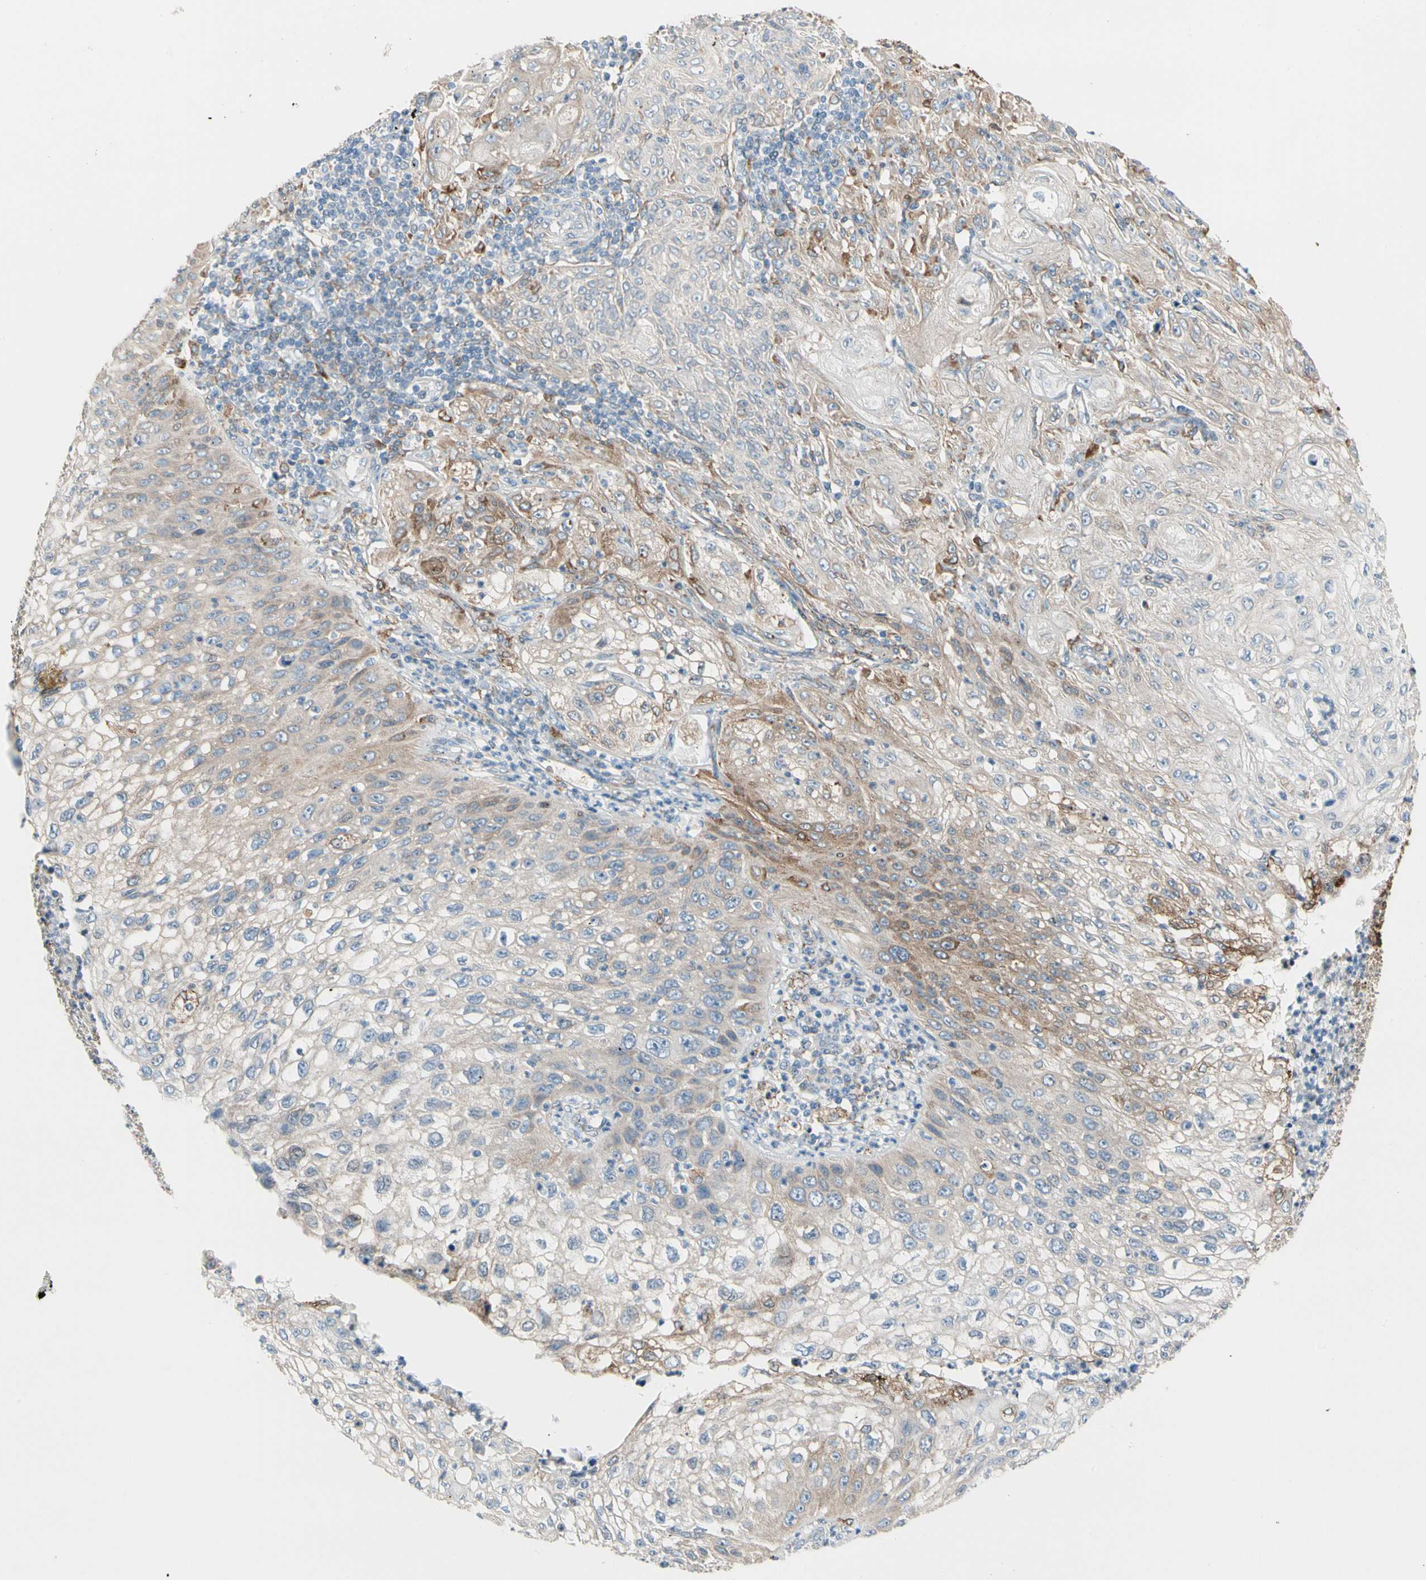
{"staining": {"intensity": "moderate", "quantity": "25%-75%", "location": "cytoplasmic/membranous"}, "tissue": "lung cancer", "cell_type": "Tumor cells", "image_type": "cancer", "snomed": [{"axis": "morphology", "description": "Inflammation, NOS"}, {"axis": "morphology", "description": "Squamous cell carcinoma, NOS"}, {"axis": "topography", "description": "Lymph node"}, {"axis": "topography", "description": "Soft tissue"}, {"axis": "topography", "description": "Lung"}], "caption": "Tumor cells display moderate cytoplasmic/membranous positivity in about 25%-75% of cells in lung cancer.", "gene": "LRPAP1", "patient": {"sex": "male", "age": 66}}